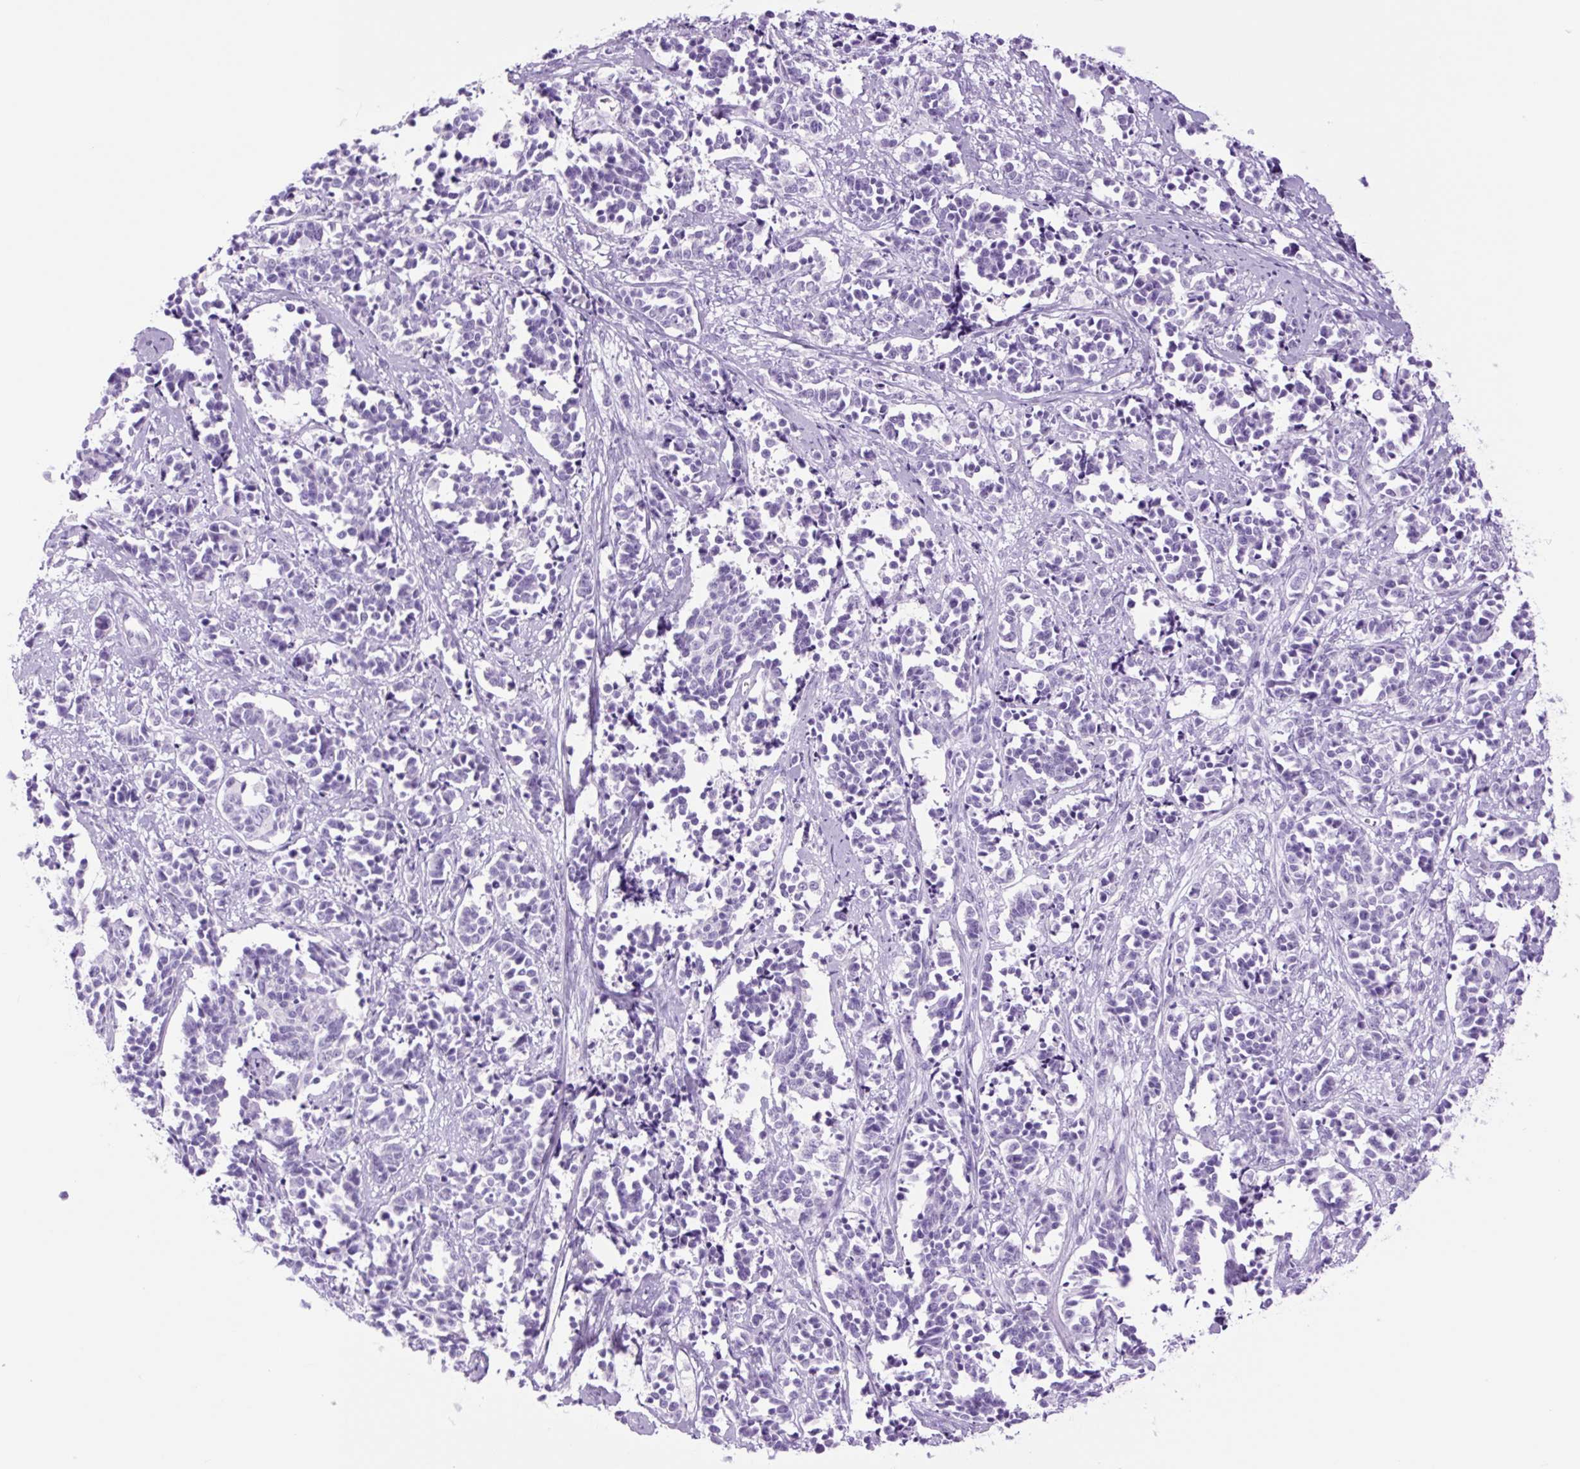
{"staining": {"intensity": "negative", "quantity": "none", "location": "none"}, "tissue": "cervical cancer", "cell_type": "Tumor cells", "image_type": "cancer", "snomed": [{"axis": "morphology", "description": "Normal tissue, NOS"}, {"axis": "morphology", "description": "Squamous cell carcinoma, NOS"}, {"axis": "topography", "description": "Cervix"}], "caption": "This is an immunohistochemistry photomicrograph of human squamous cell carcinoma (cervical). There is no staining in tumor cells.", "gene": "TFF2", "patient": {"sex": "female", "age": 35}}